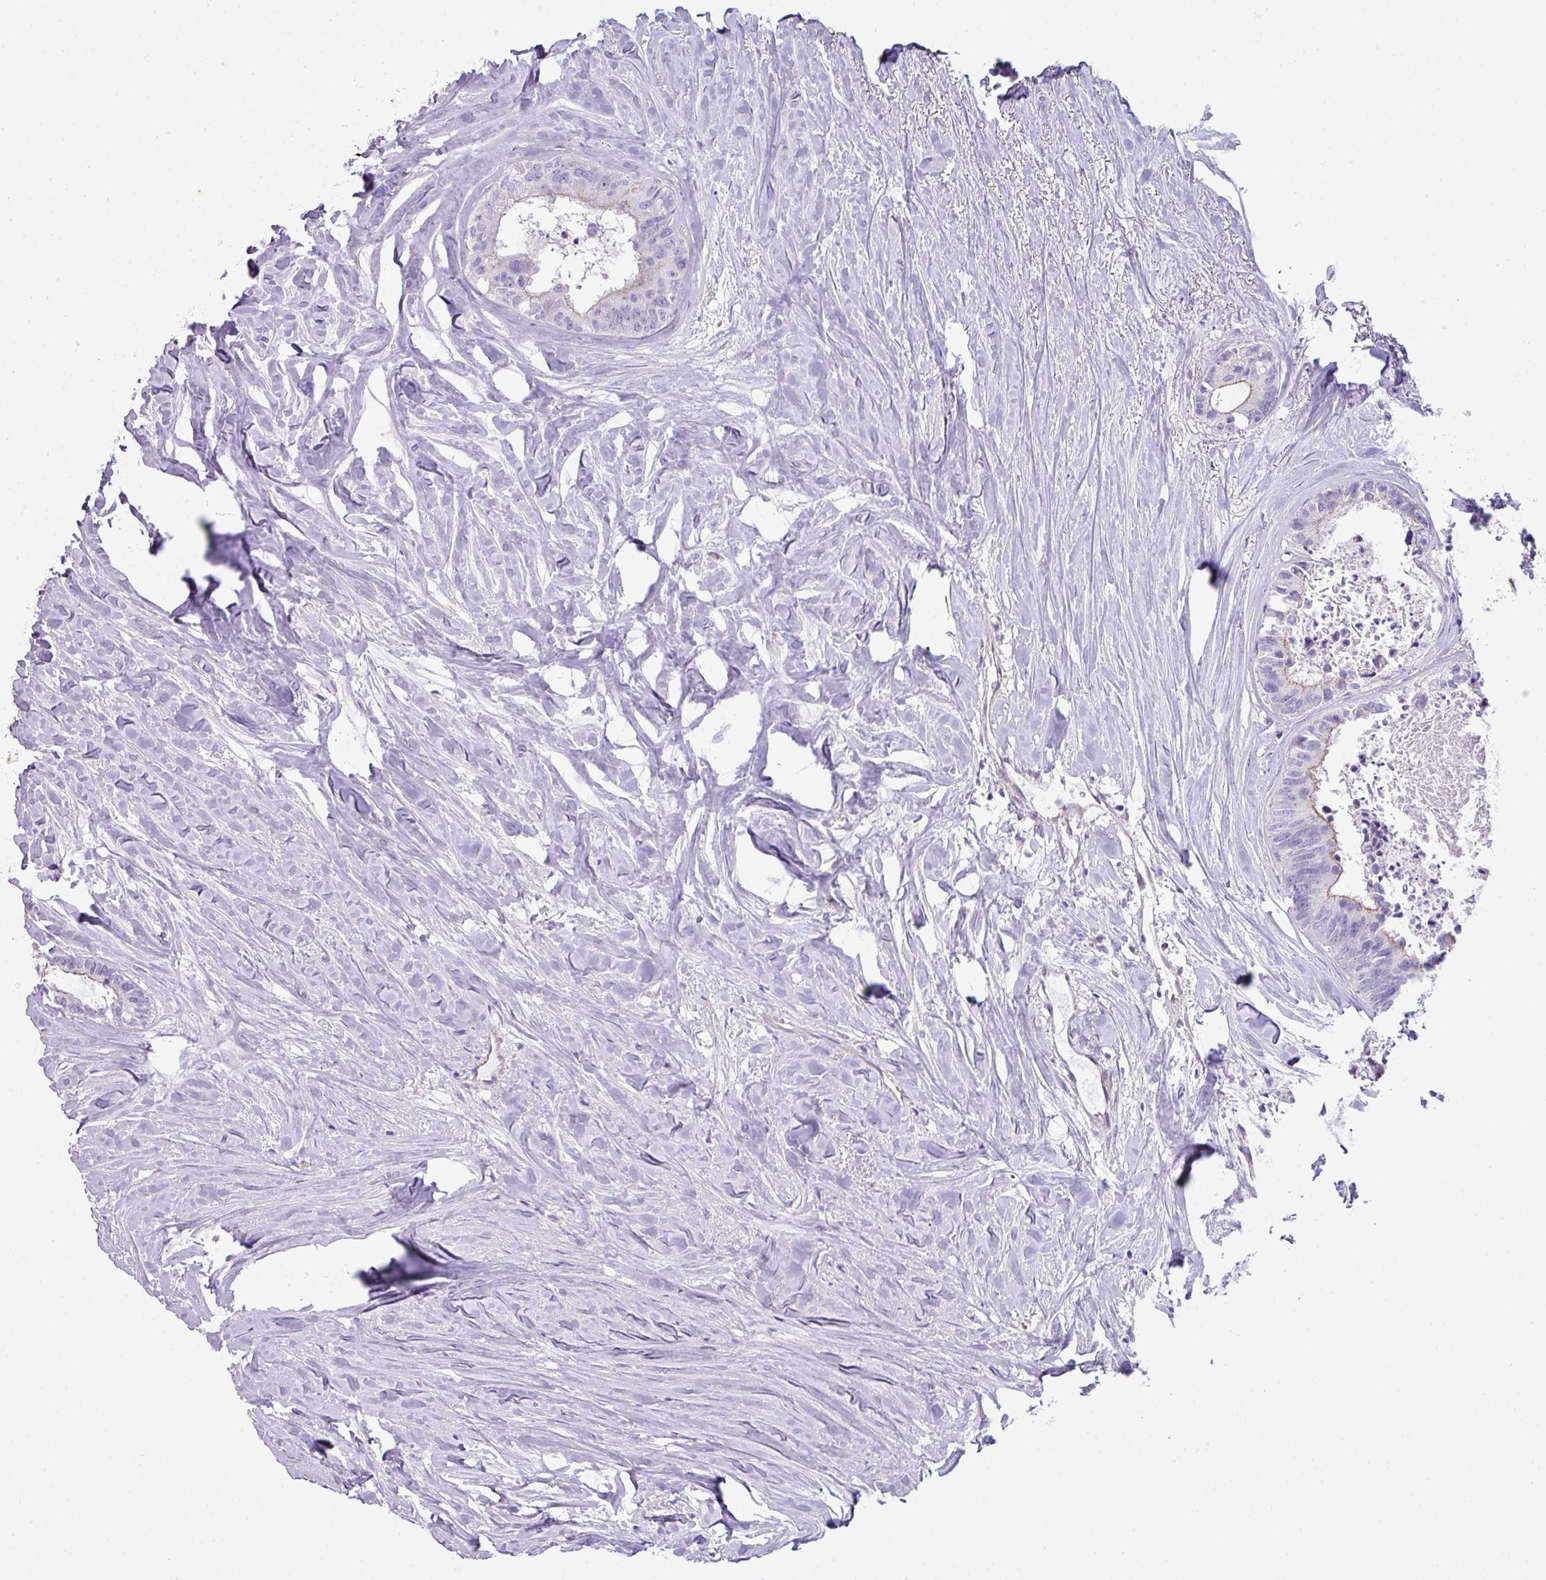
{"staining": {"intensity": "negative", "quantity": "none", "location": "none"}, "tissue": "colorectal cancer", "cell_type": "Tumor cells", "image_type": "cancer", "snomed": [{"axis": "morphology", "description": "Adenocarcinoma, NOS"}, {"axis": "topography", "description": "Colon"}, {"axis": "topography", "description": "Rectum"}], "caption": "The IHC photomicrograph has no significant positivity in tumor cells of colorectal adenocarcinoma tissue.", "gene": "ABCC5", "patient": {"sex": "male", "age": 57}}